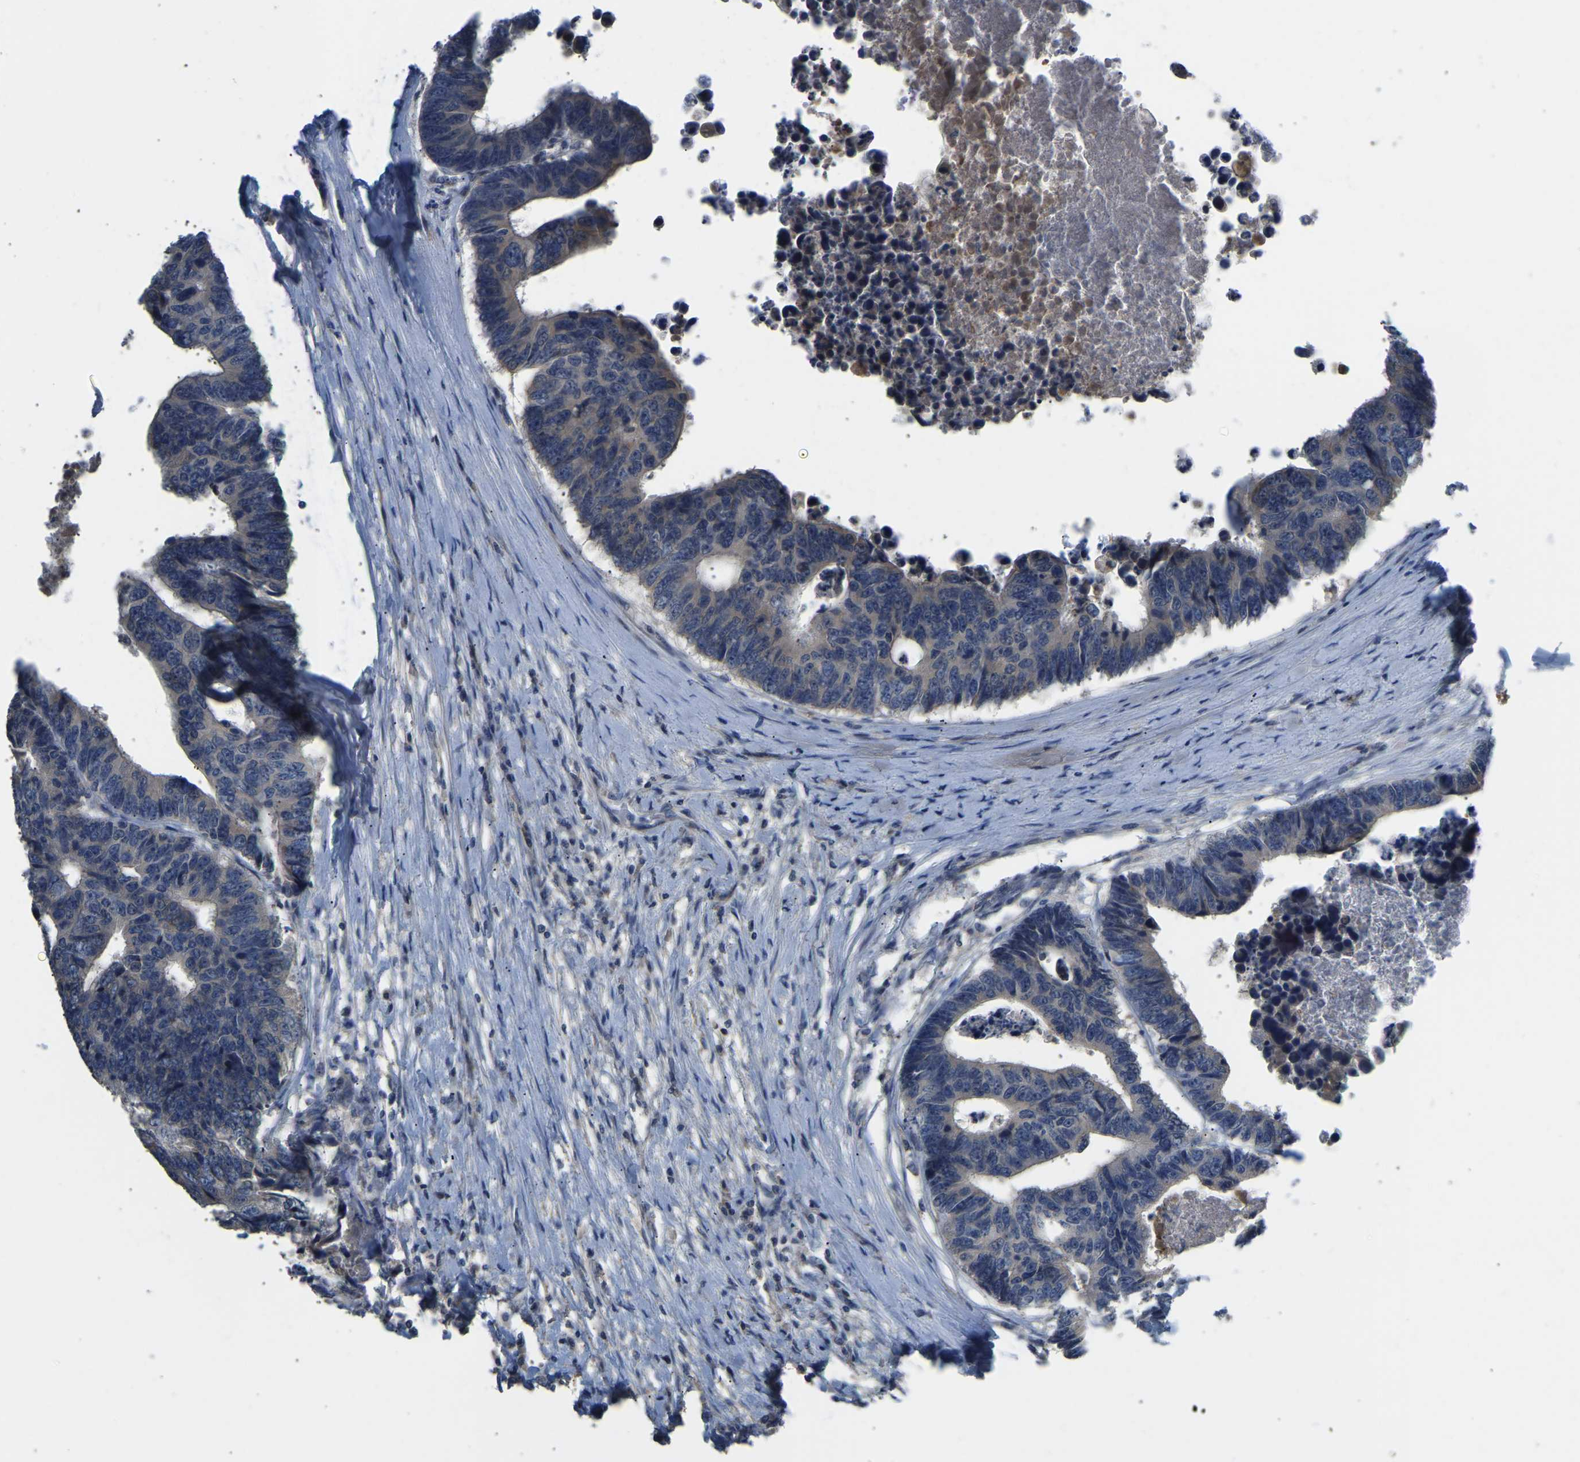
{"staining": {"intensity": "negative", "quantity": "none", "location": "none"}, "tissue": "colorectal cancer", "cell_type": "Tumor cells", "image_type": "cancer", "snomed": [{"axis": "morphology", "description": "Adenocarcinoma, NOS"}, {"axis": "topography", "description": "Rectum"}], "caption": "Image shows no protein staining in tumor cells of colorectal adenocarcinoma tissue.", "gene": "HIGD2B", "patient": {"sex": "male", "age": 84}}